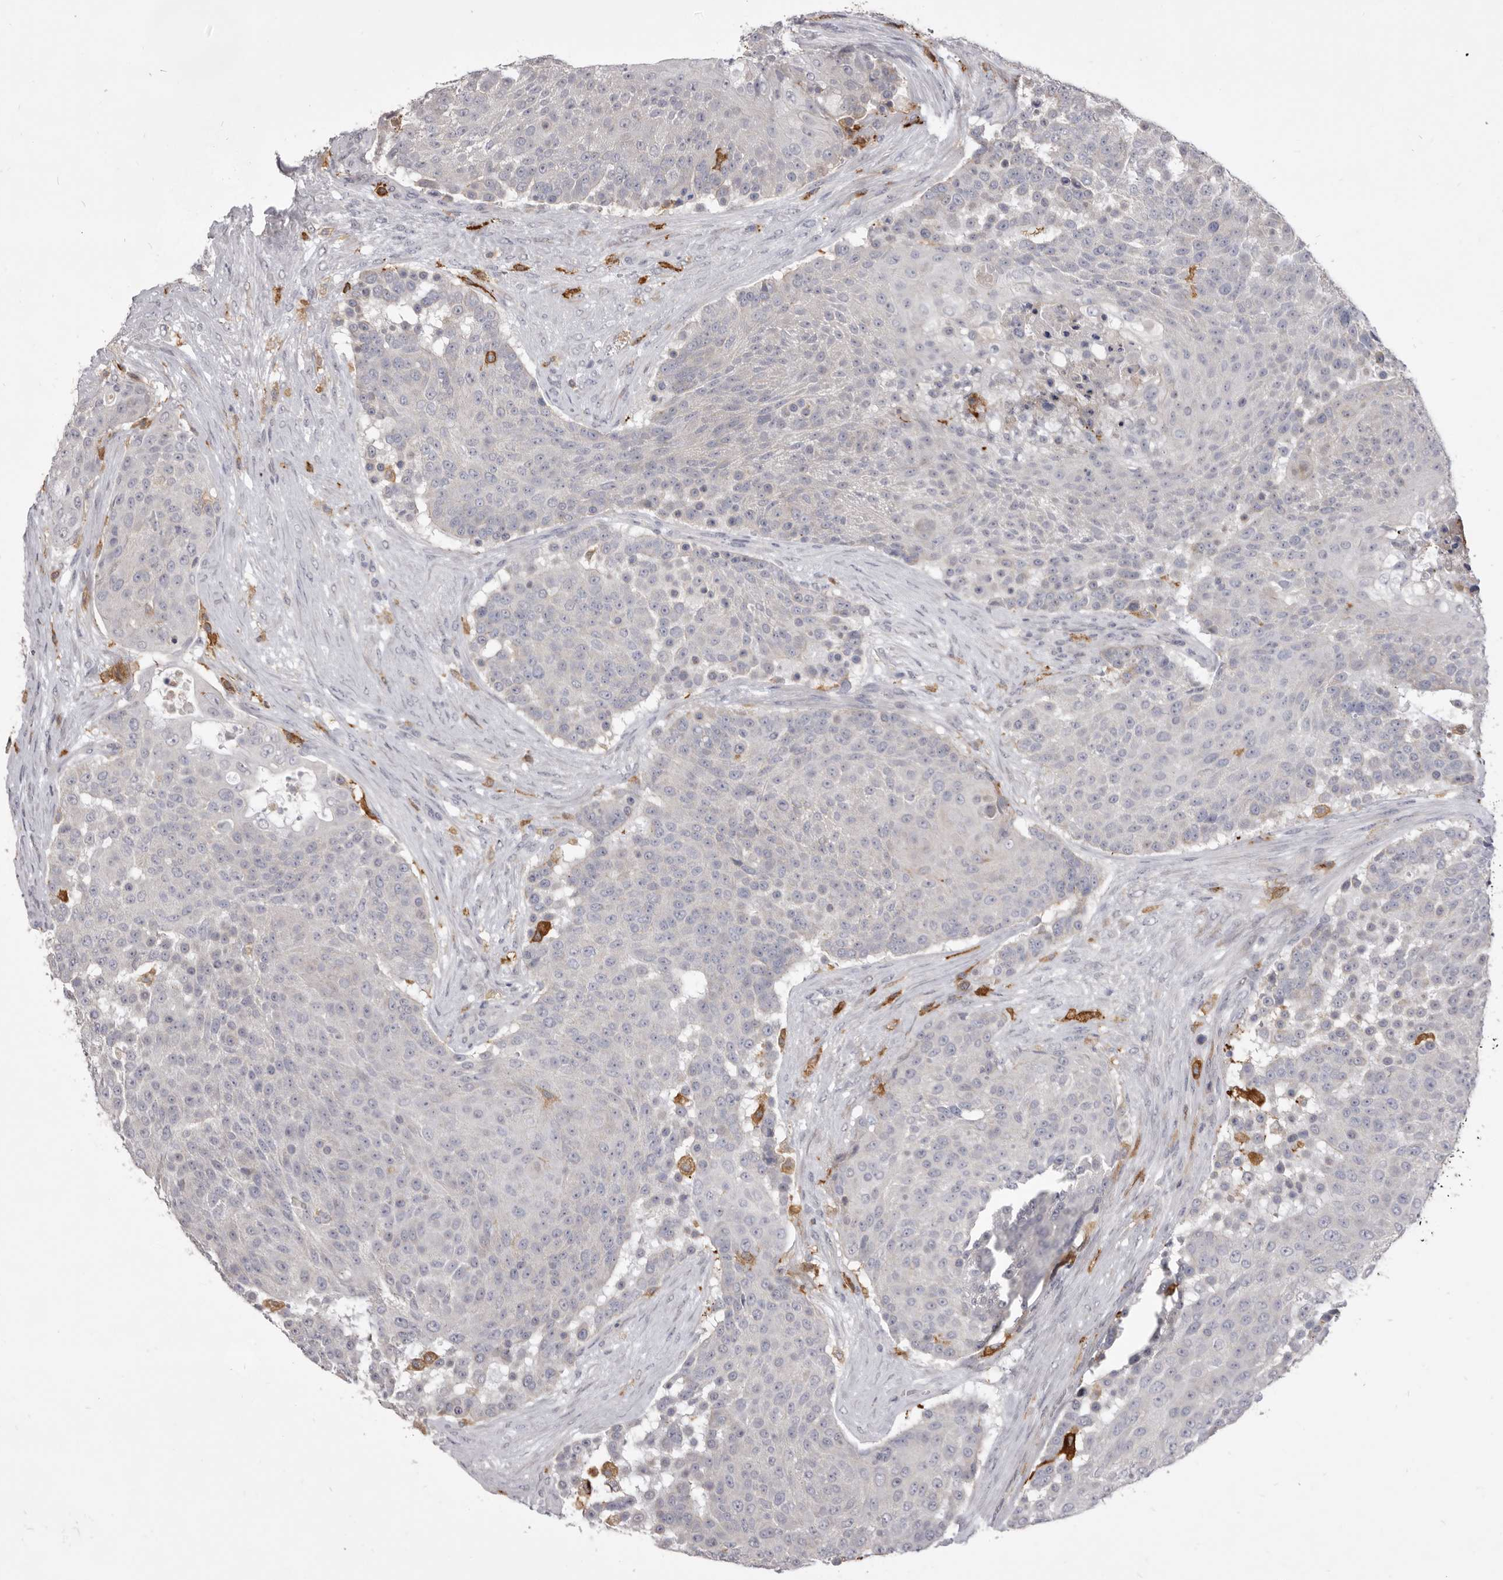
{"staining": {"intensity": "negative", "quantity": "none", "location": "none"}, "tissue": "urothelial cancer", "cell_type": "Tumor cells", "image_type": "cancer", "snomed": [{"axis": "morphology", "description": "Urothelial carcinoma, High grade"}, {"axis": "topography", "description": "Urinary bladder"}], "caption": "High-grade urothelial carcinoma stained for a protein using IHC demonstrates no staining tumor cells.", "gene": "VPS45", "patient": {"sex": "female", "age": 63}}